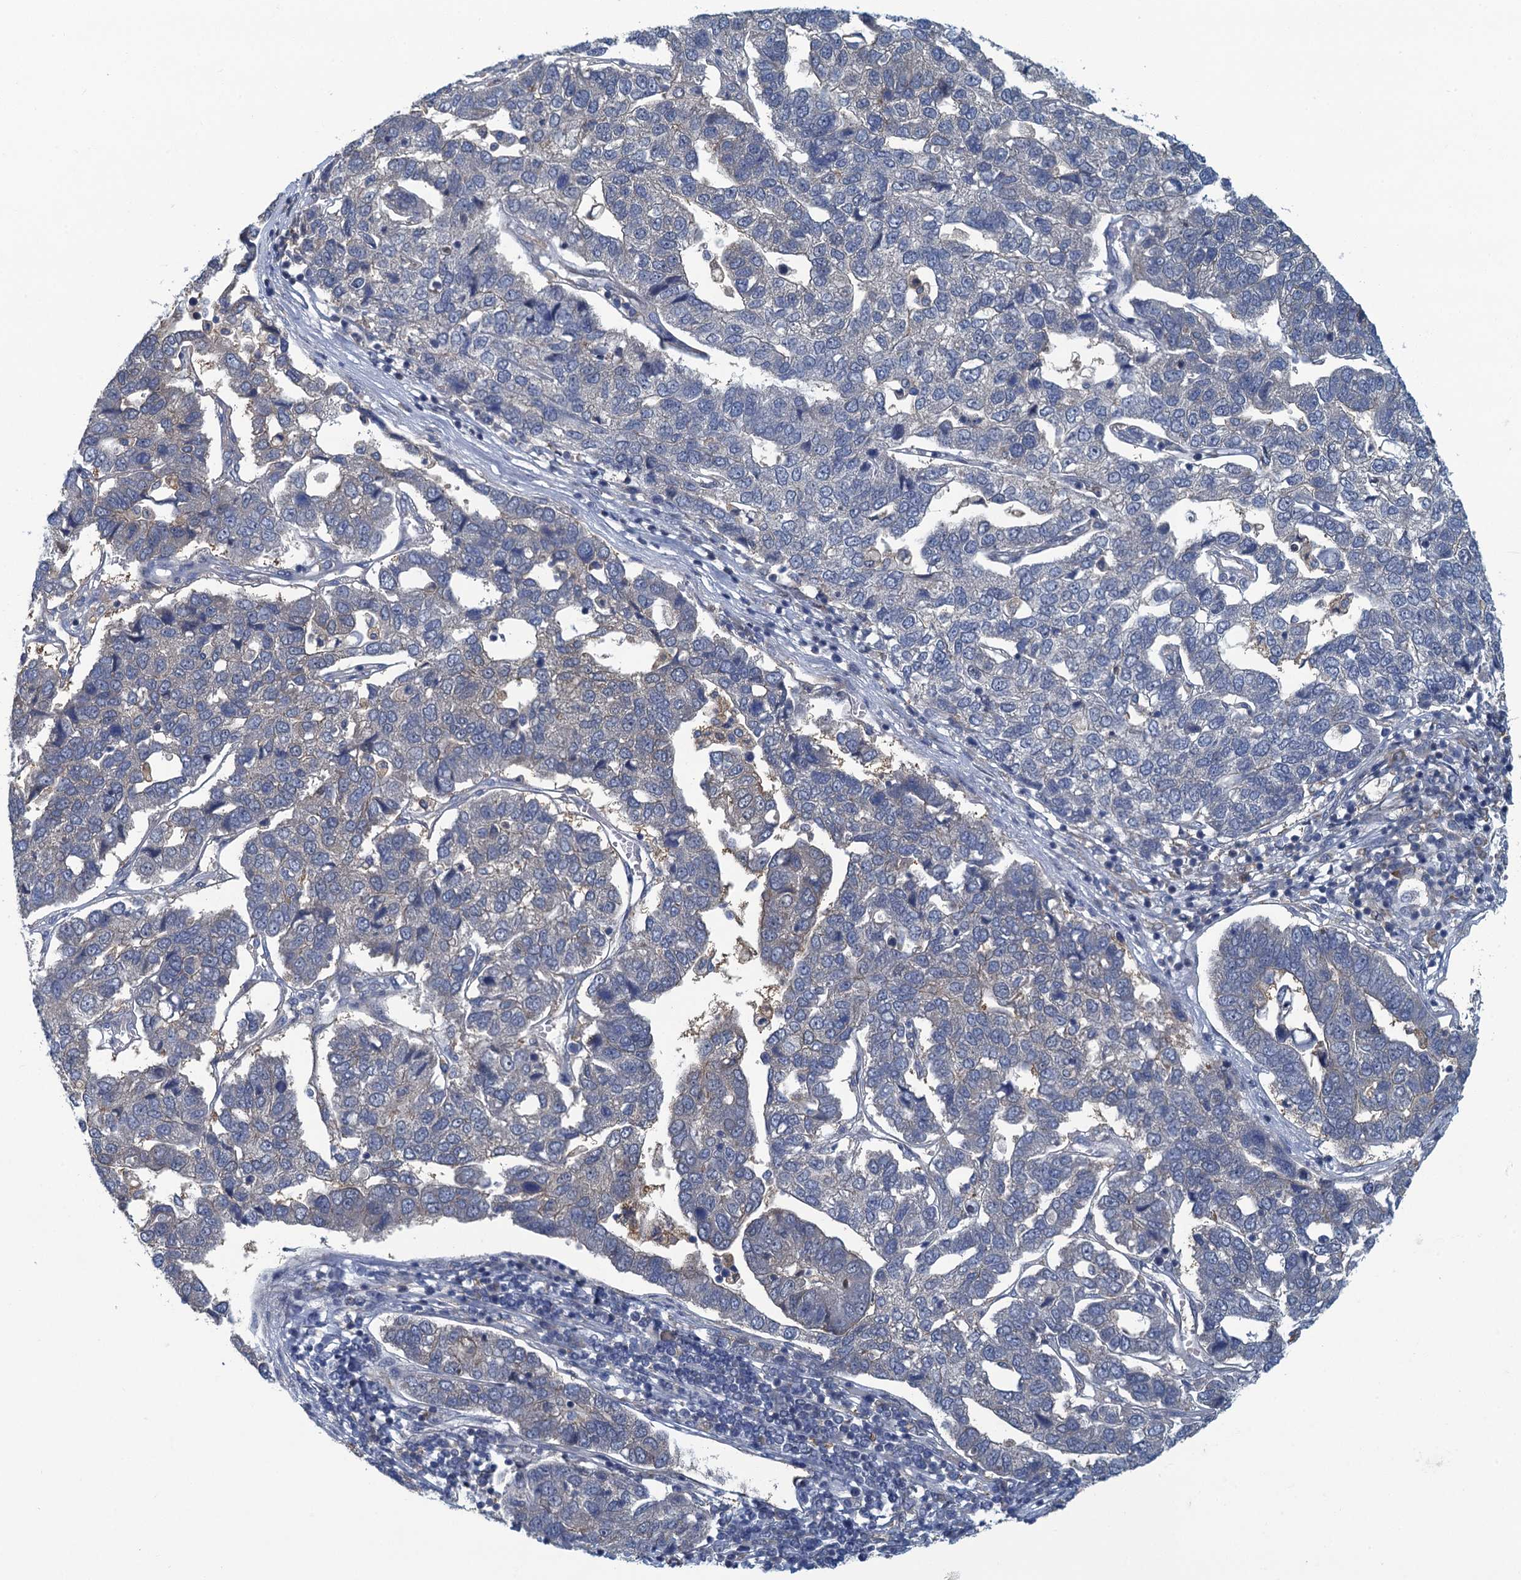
{"staining": {"intensity": "negative", "quantity": "none", "location": "none"}, "tissue": "pancreatic cancer", "cell_type": "Tumor cells", "image_type": "cancer", "snomed": [{"axis": "morphology", "description": "Adenocarcinoma, NOS"}, {"axis": "topography", "description": "Pancreas"}], "caption": "The immunohistochemistry (IHC) photomicrograph has no significant positivity in tumor cells of pancreatic cancer (adenocarcinoma) tissue.", "gene": "NCKAP1L", "patient": {"sex": "female", "age": 61}}